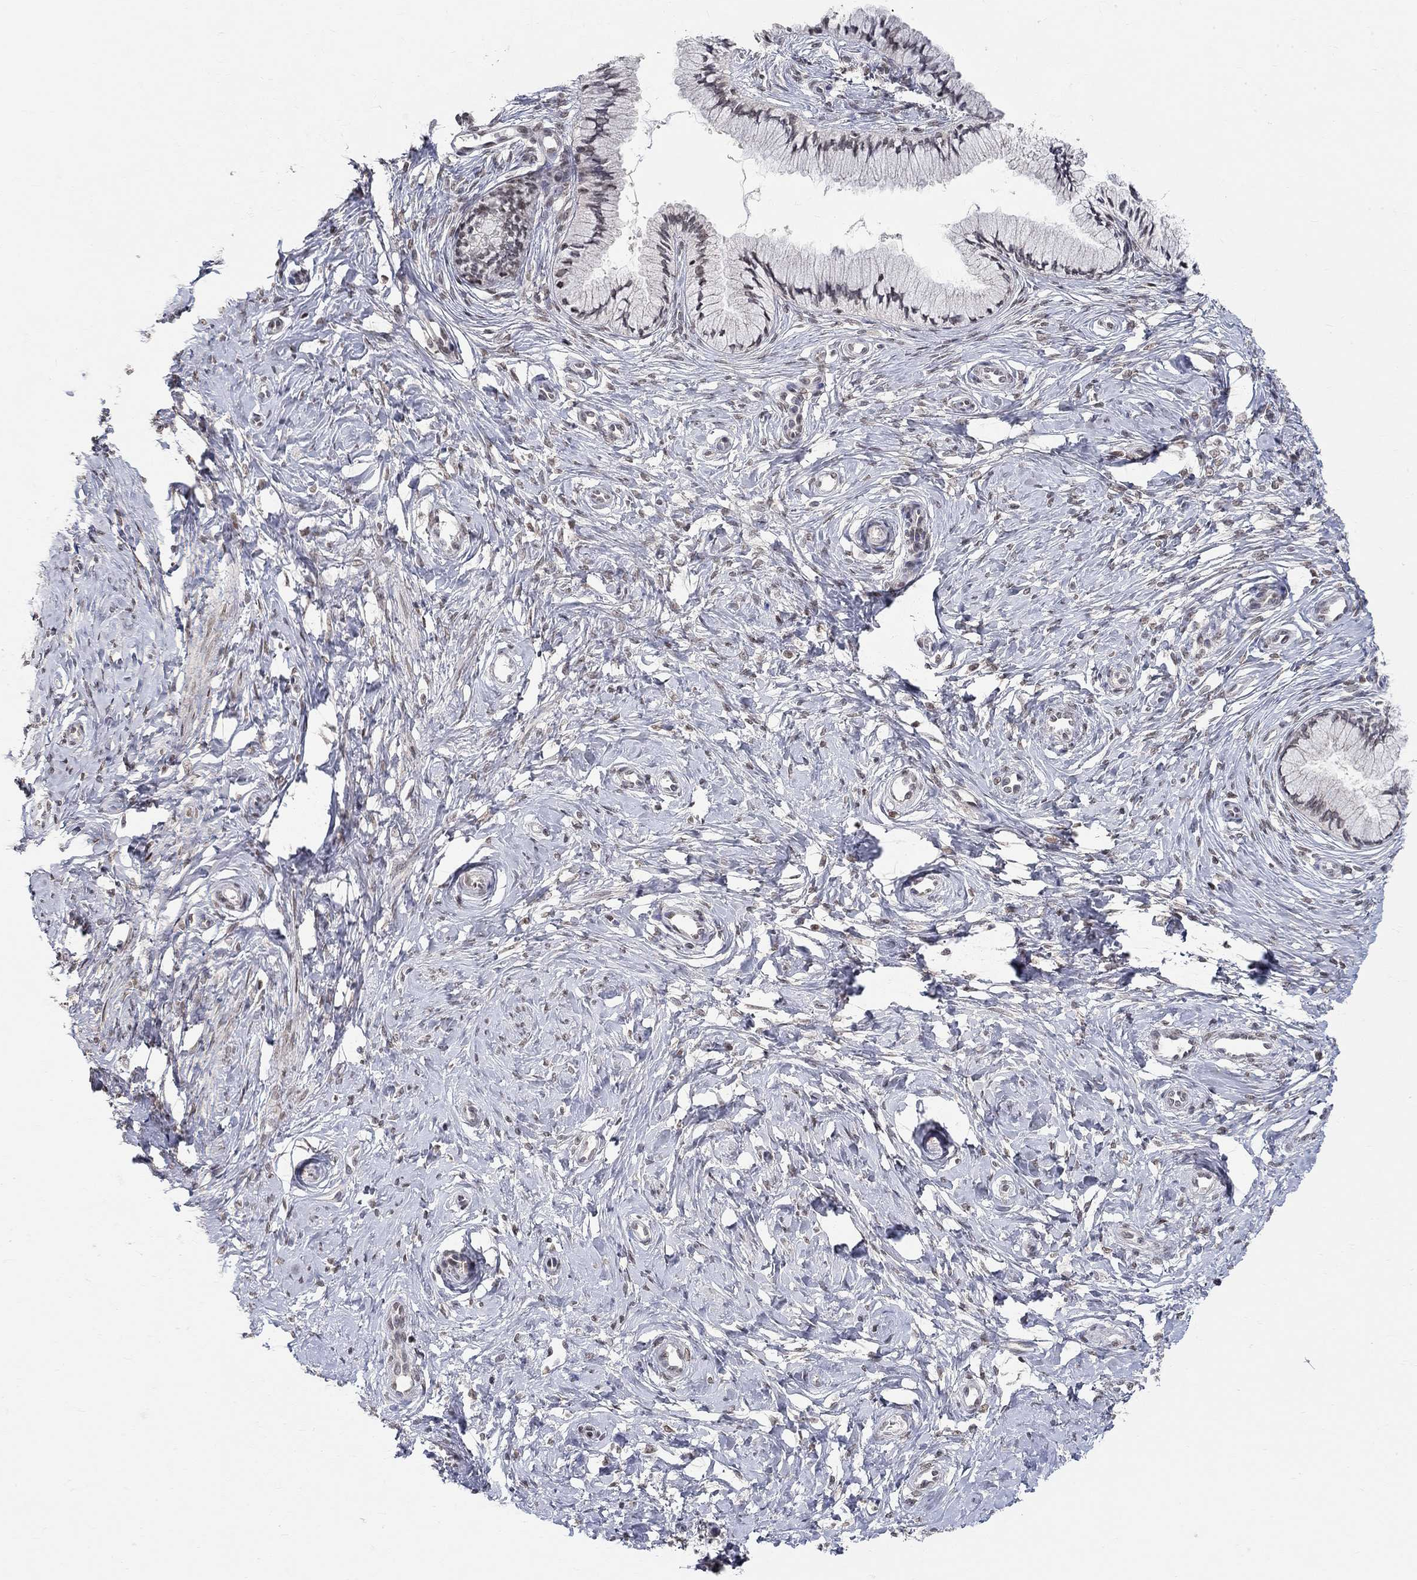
{"staining": {"intensity": "negative", "quantity": "none", "location": "none"}, "tissue": "cervix", "cell_type": "Glandular cells", "image_type": "normal", "snomed": [{"axis": "morphology", "description": "Normal tissue, NOS"}, {"axis": "topography", "description": "Cervix"}], "caption": "A photomicrograph of human cervix is negative for staining in glandular cells. (Stains: DAB (3,3'-diaminobenzidine) IHC with hematoxylin counter stain, Microscopy: brightfield microscopy at high magnification).", "gene": "KLF12", "patient": {"sex": "female", "age": 37}}